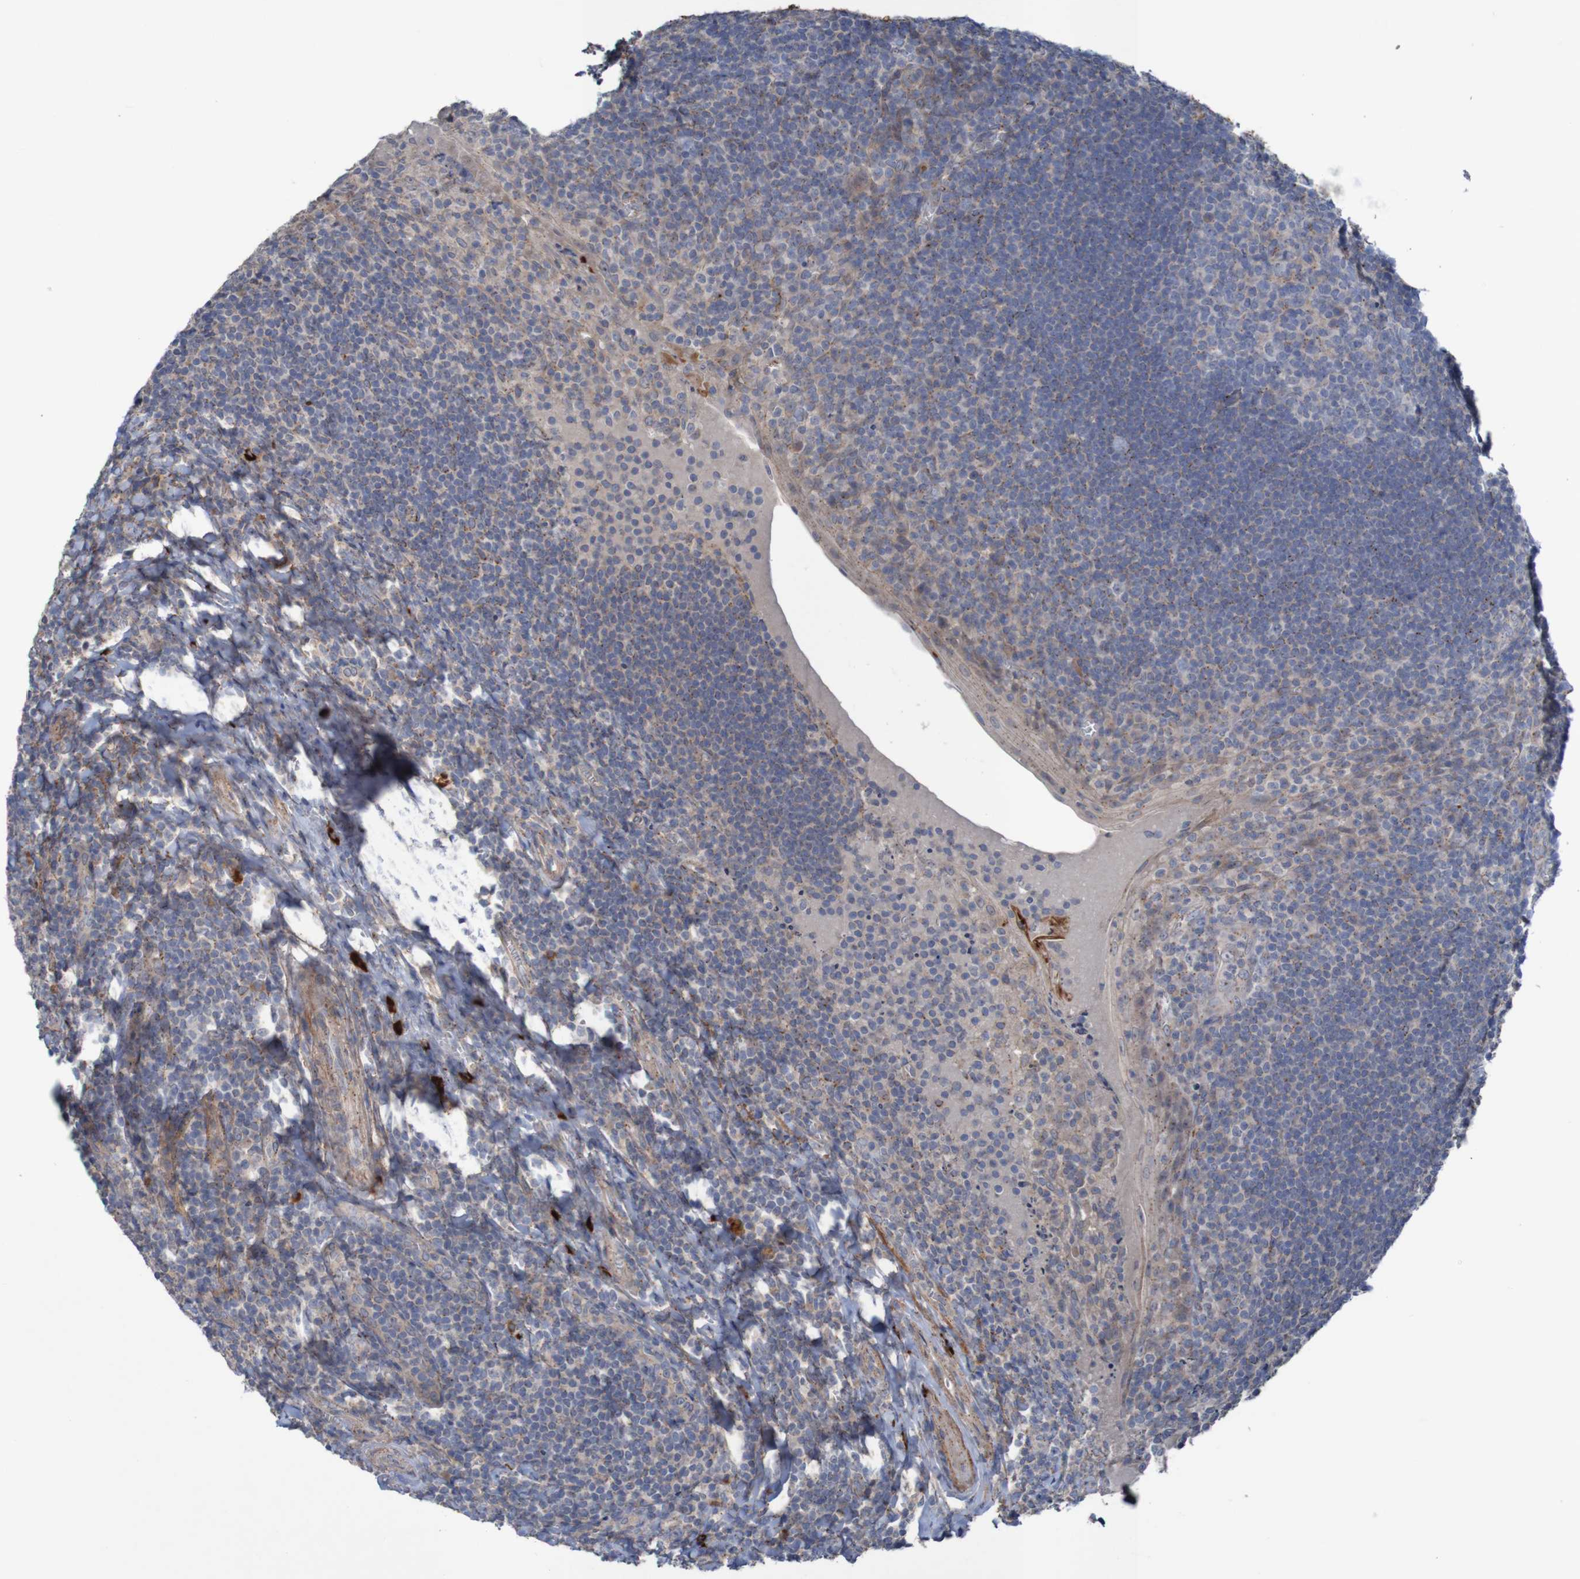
{"staining": {"intensity": "negative", "quantity": "none", "location": "none"}, "tissue": "tonsil", "cell_type": "Germinal center cells", "image_type": "normal", "snomed": [{"axis": "morphology", "description": "Normal tissue, NOS"}, {"axis": "topography", "description": "Tonsil"}], "caption": "Immunohistochemistry image of normal human tonsil stained for a protein (brown), which shows no staining in germinal center cells. (Immunohistochemistry (ihc), brightfield microscopy, high magnification).", "gene": "ANGPT4", "patient": {"sex": "male", "age": 37}}